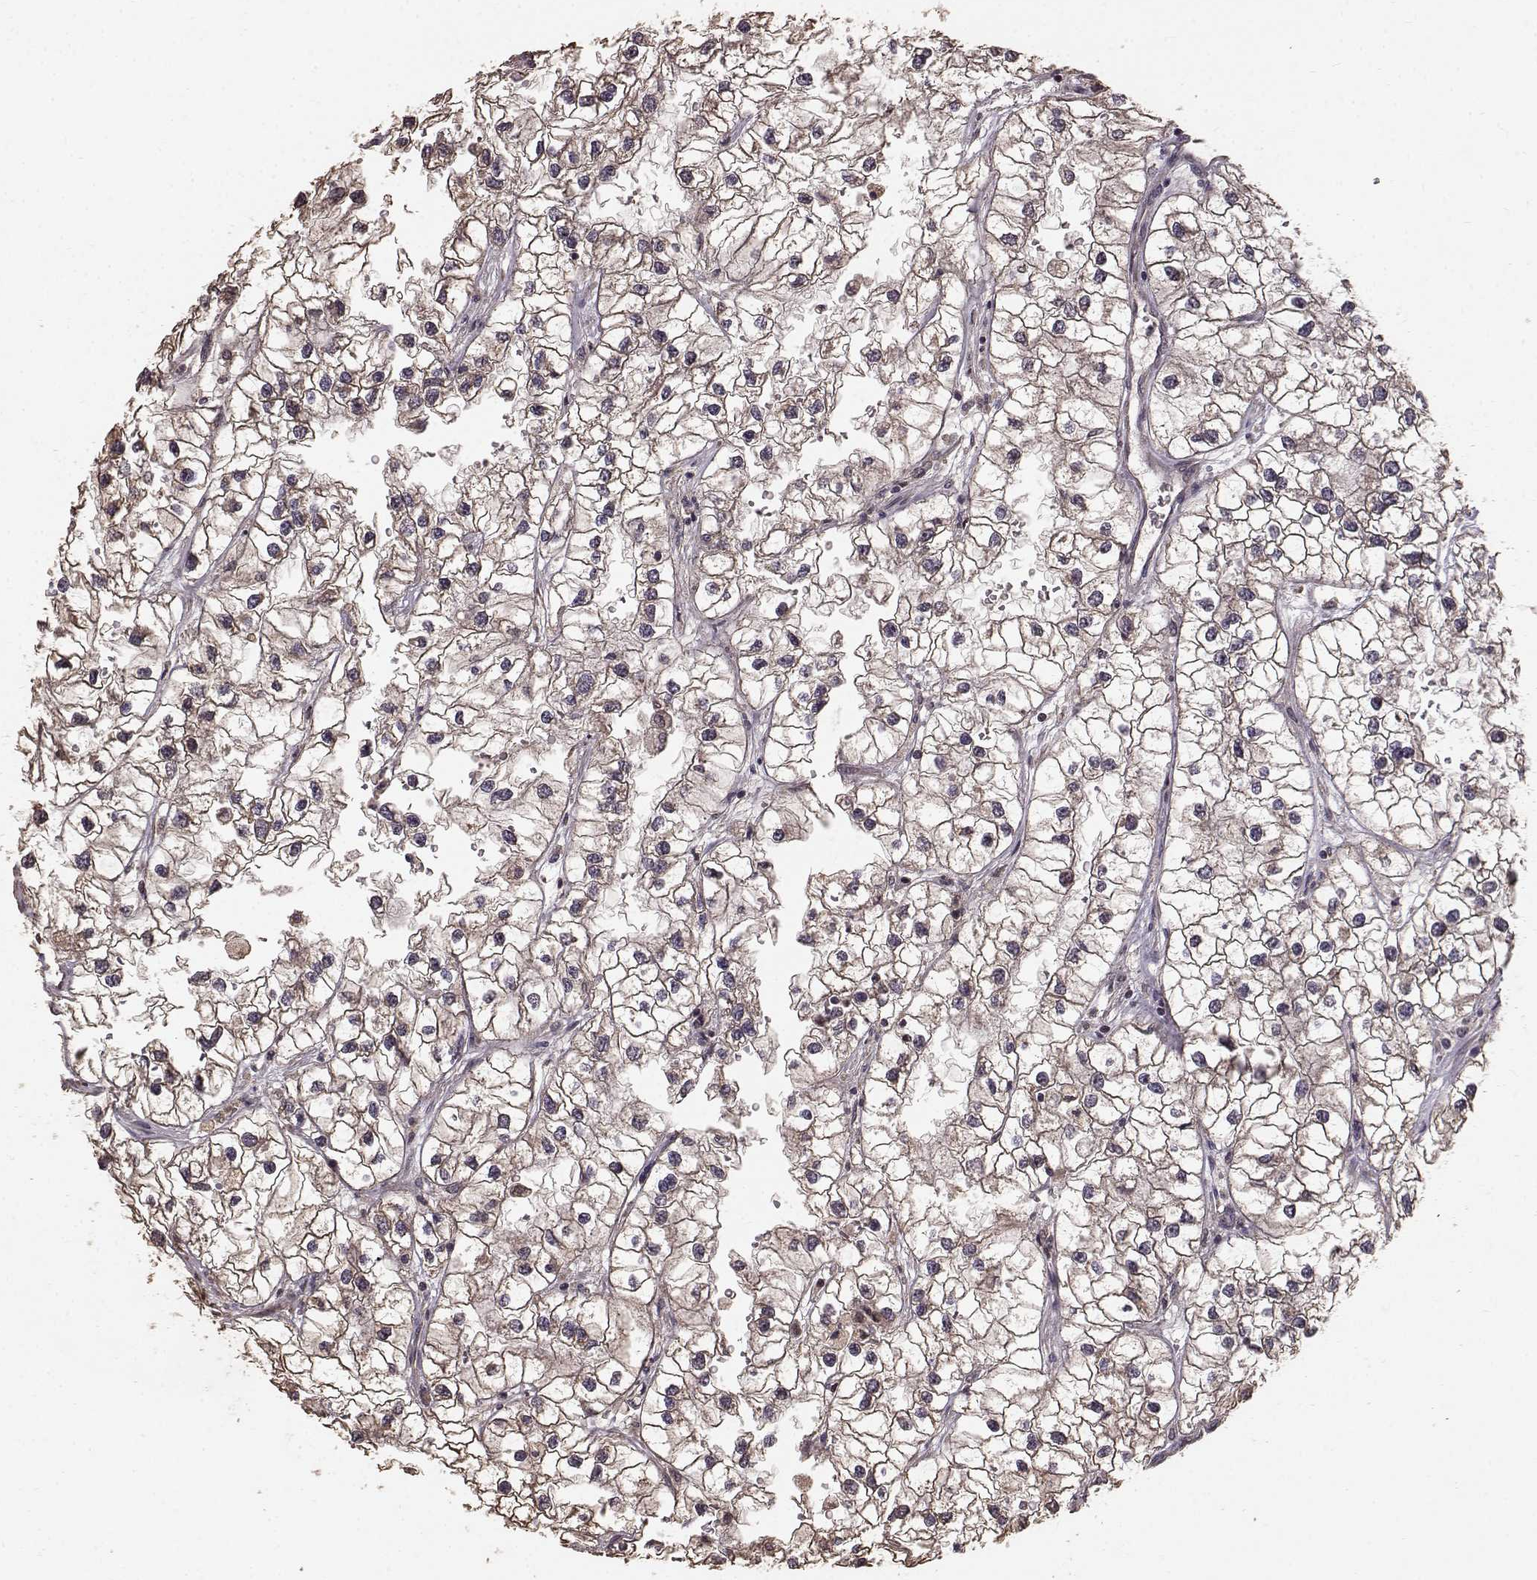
{"staining": {"intensity": "negative", "quantity": "none", "location": "none"}, "tissue": "renal cancer", "cell_type": "Tumor cells", "image_type": "cancer", "snomed": [{"axis": "morphology", "description": "Adenocarcinoma, NOS"}, {"axis": "topography", "description": "Kidney"}], "caption": "Immunohistochemistry histopathology image of neoplastic tissue: renal cancer (adenocarcinoma) stained with DAB shows no significant protein expression in tumor cells.", "gene": "USP15", "patient": {"sex": "male", "age": 59}}